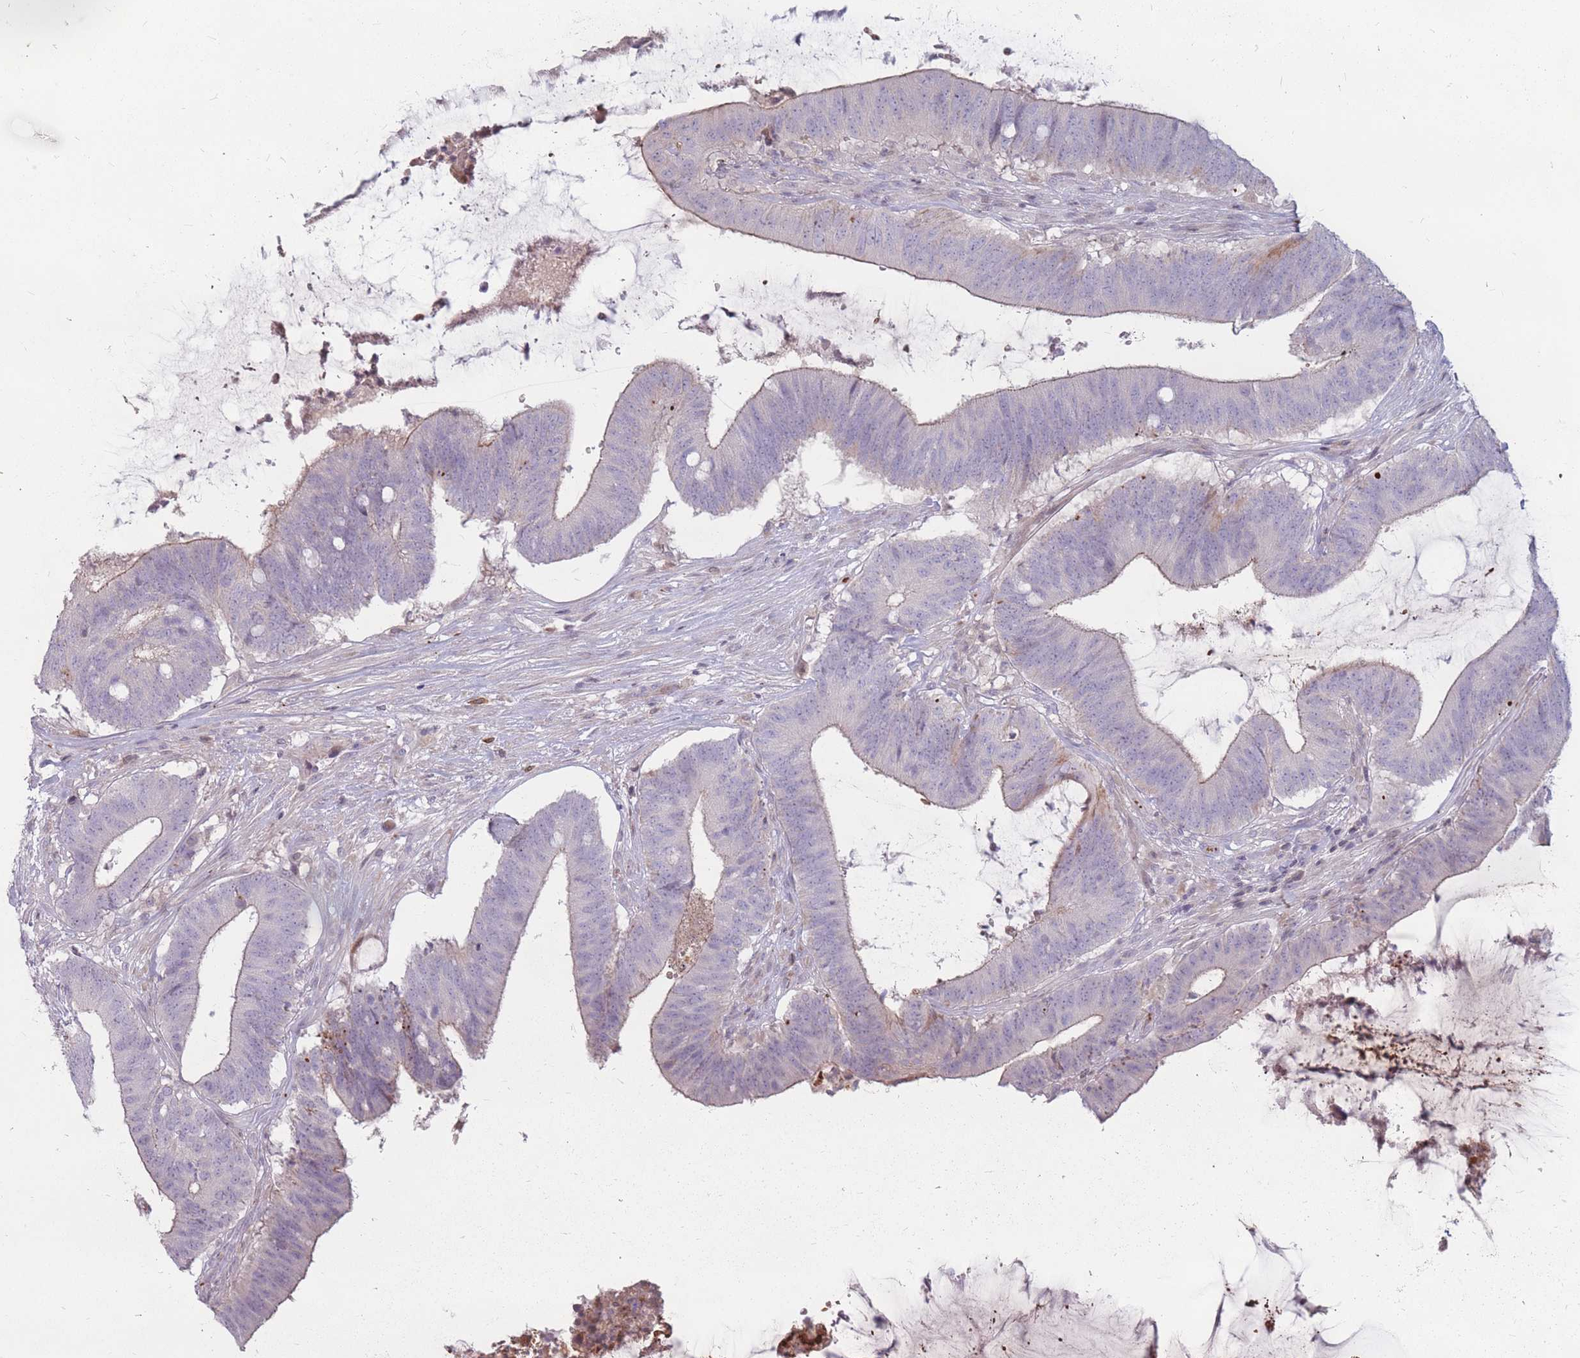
{"staining": {"intensity": "weak", "quantity": "25%-75%", "location": "cytoplasmic/membranous"}, "tissue": "colorectal cancer", "cell_type": "Tumor cells", "image_type": "cancer", "snomed": [{"axis": "morphology", "description": "Adenocarcinoma, NOS"}, {"axis": "topography", "description": "Colon"}], "caption": "Colorectal adenocarcinoma stained with a brown dye reveals weak cytoplasmic/membranous positive staining in approximately 25%-75% of tumor cells.", "gene": "PTGDR", "patient": {"sex": "female", "age": 43}}